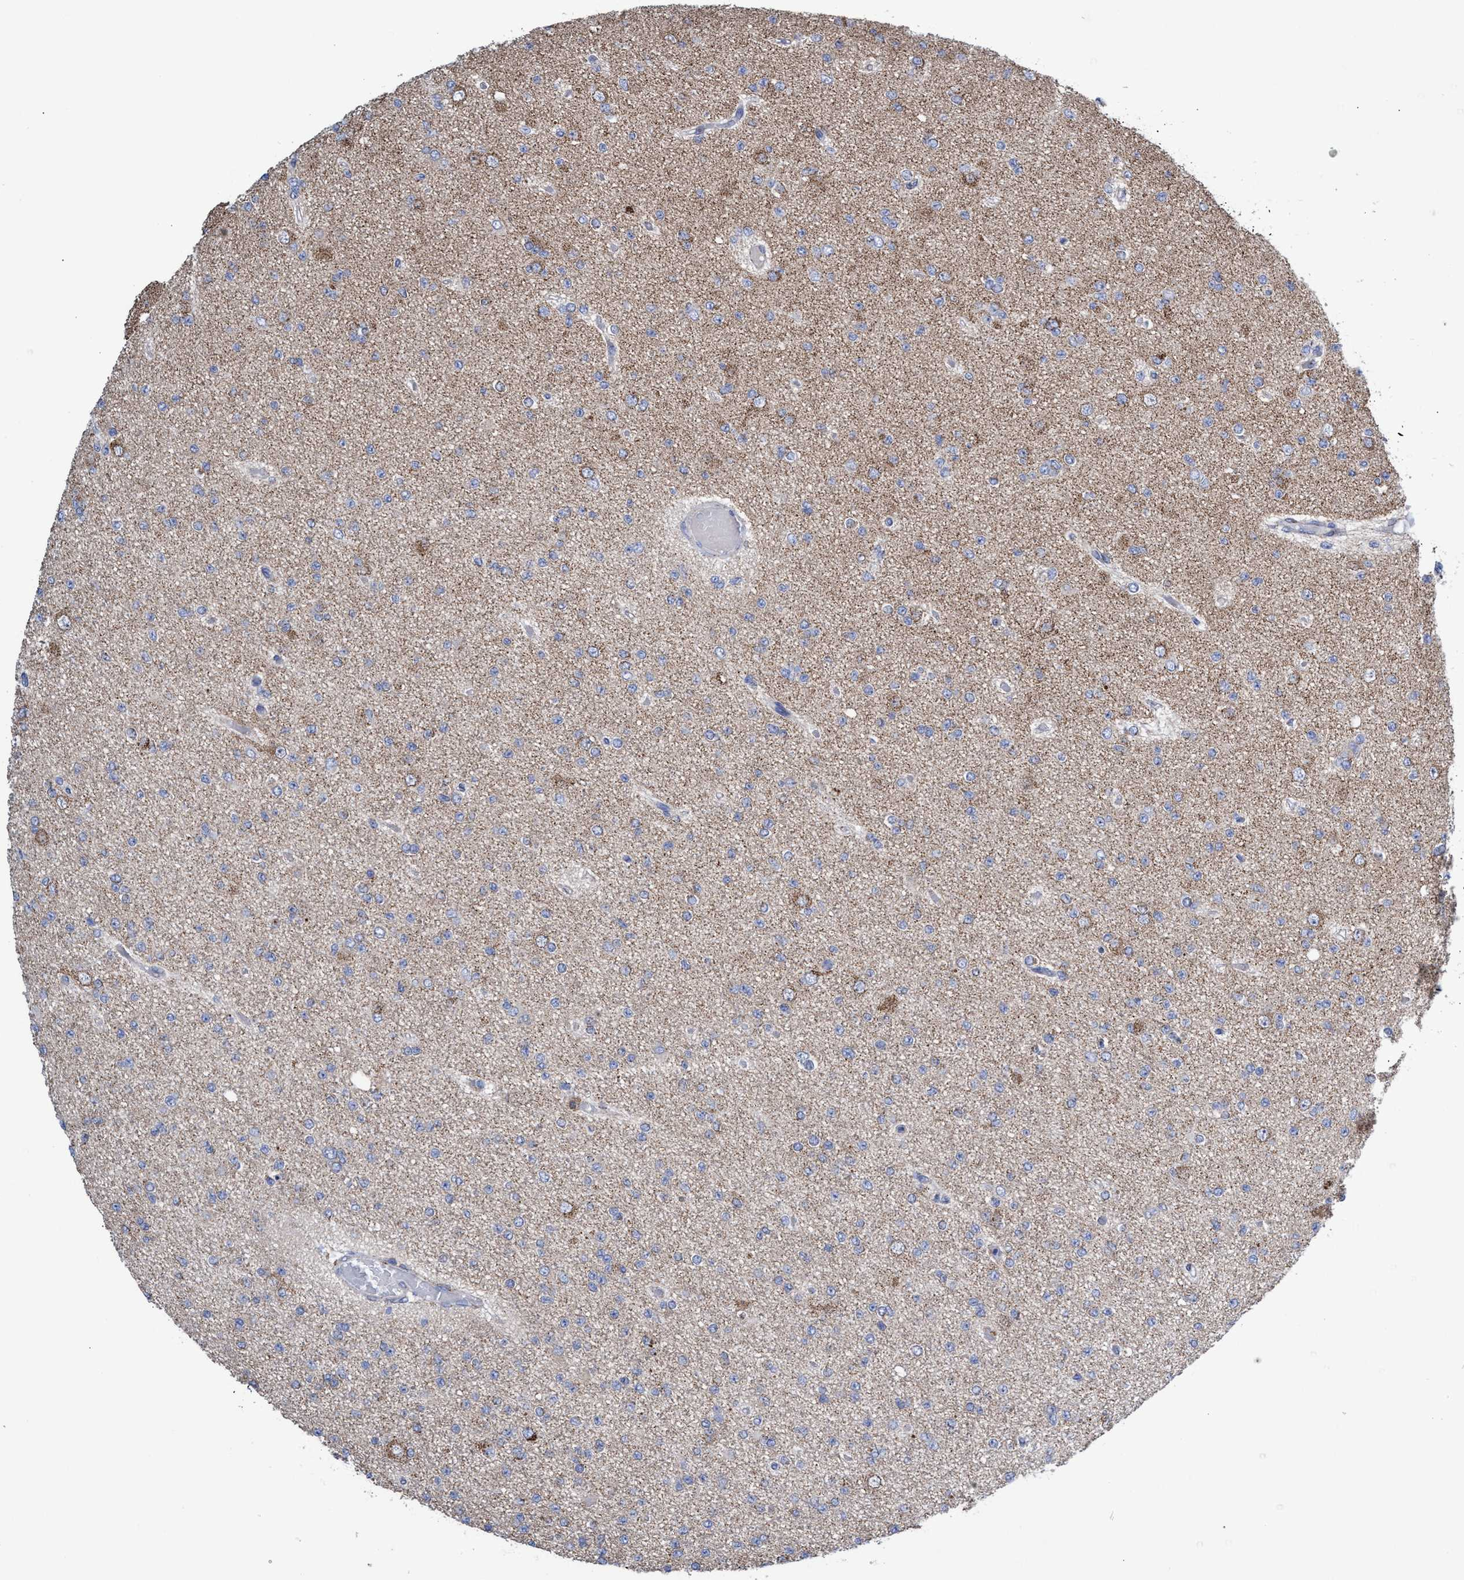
{"staining": {"intensity": "weak", "quantity": "<25%", "location": "cytoplasmic/membranous"}, "tissue": "glioma", "cell_type": "Tumor cells", "image_type": "cancer", "snomed": [{"axis": "morphology", "description": "Glioma, malignant, Low grade"}, {"axis": "topography", "description": "Brain"}], "caption": "Immunohistochemistry micrograph of neoplastic tissue: glioma stained with DAB (3,3'-diaminobenzidine) exhibits no significant protein positivity in tumor cells. (Brightfield microscopy of DAB immunohistochemistry at high magnification).", "gene": "ZNF750", "patient": {"sex": "female", "age": 22}}